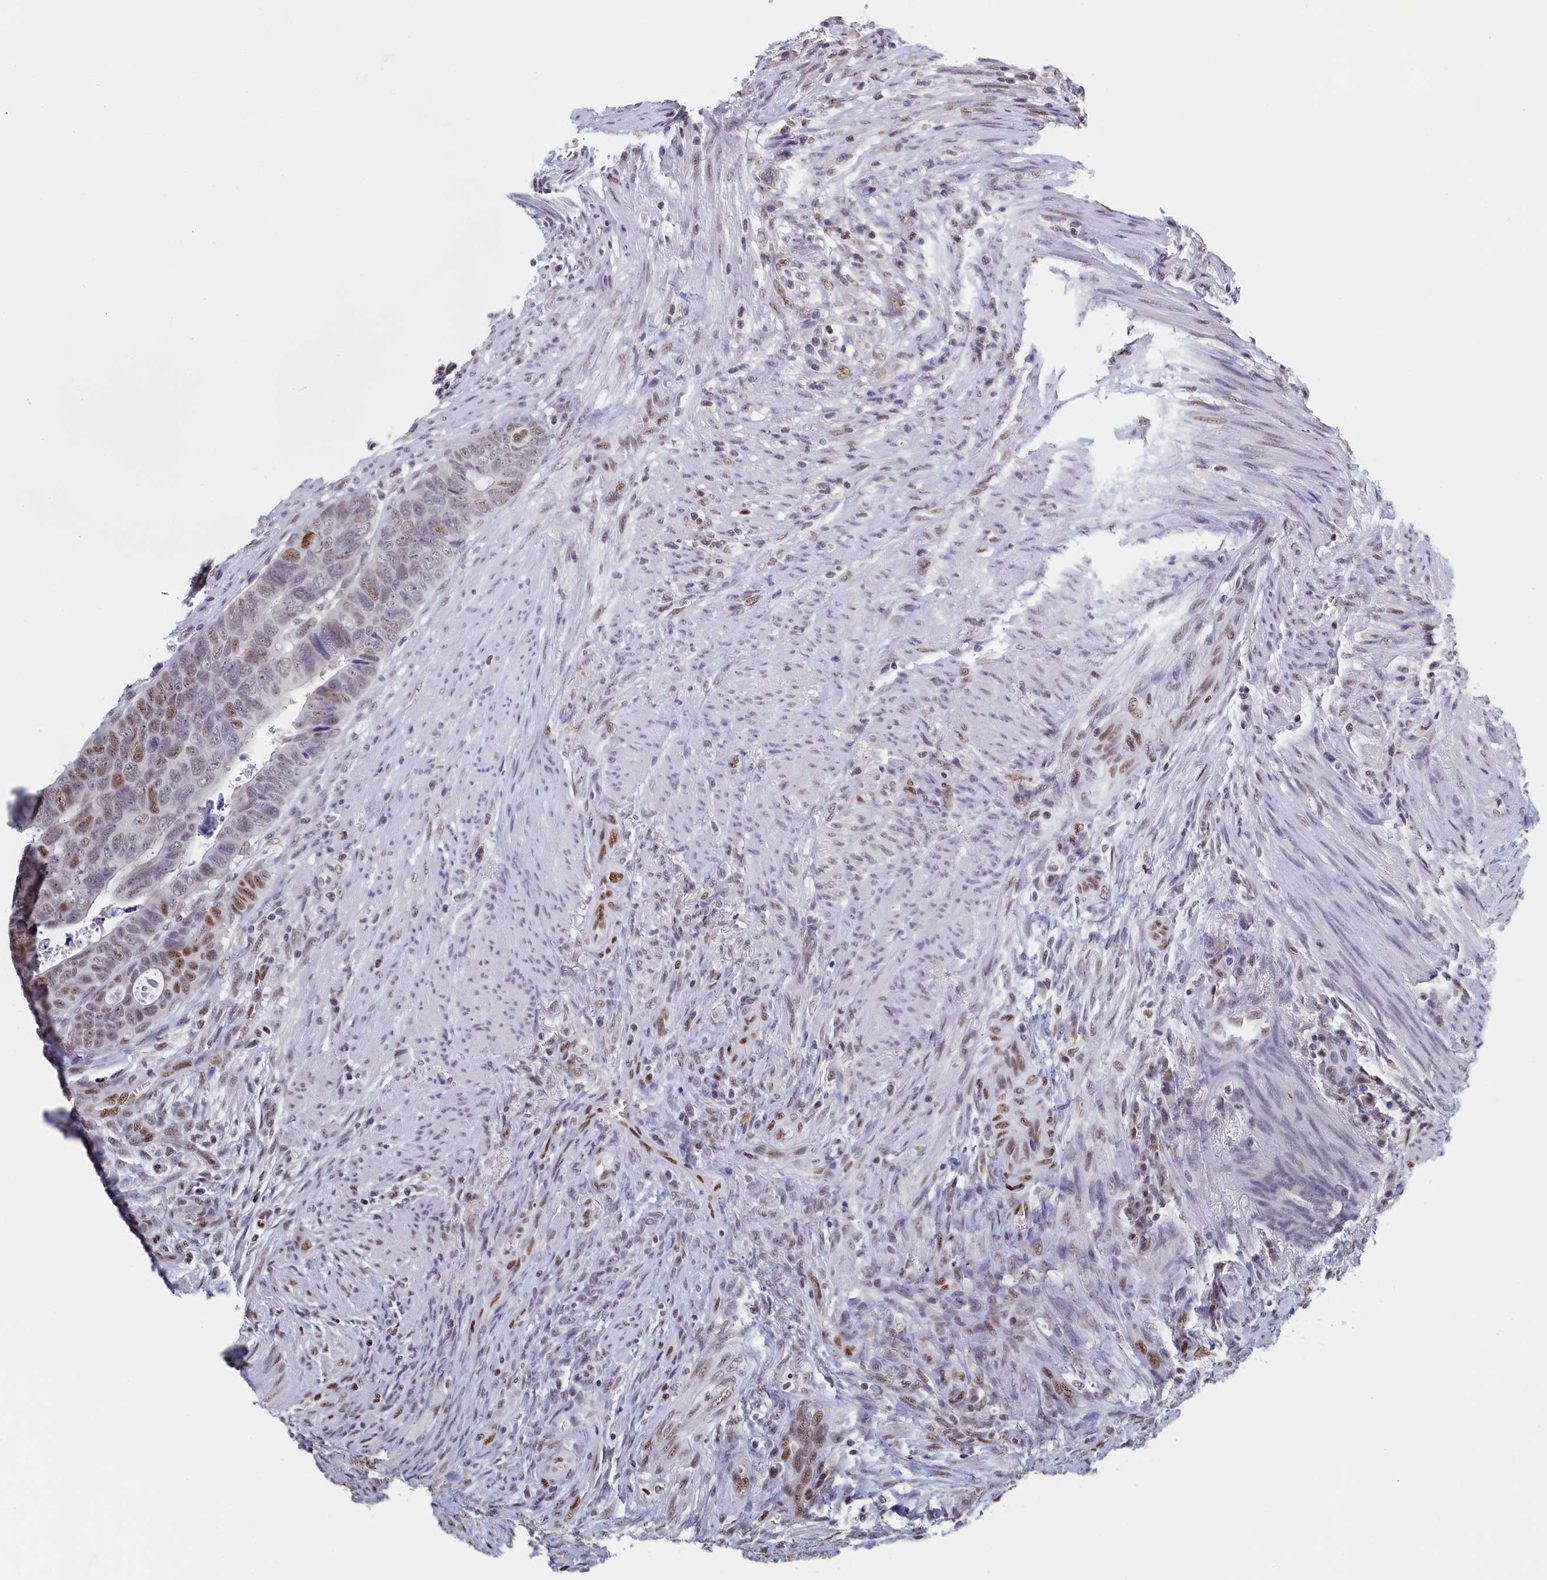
{"staining": {"intensity": "moderate", "quantity": "<25%", "location": "nuclear"}, "tissue": "colorectal cancer", "cell_type": "Tumor cells", "image_type": "cancer", "snomed": [{"axis": "morphology", "description": "Adenocarcinoma, NOS"}, {"axis": "topography", "description": "Rectum"}], "caption": "Immunohistochemical staining of colorectal adenocarcinoma demonstrates low levels of moderate nuclear expression in approximately <25% of tumor cells.", "gene": "MOSPD3", "patient": {"sex": "female", "age": 78}}